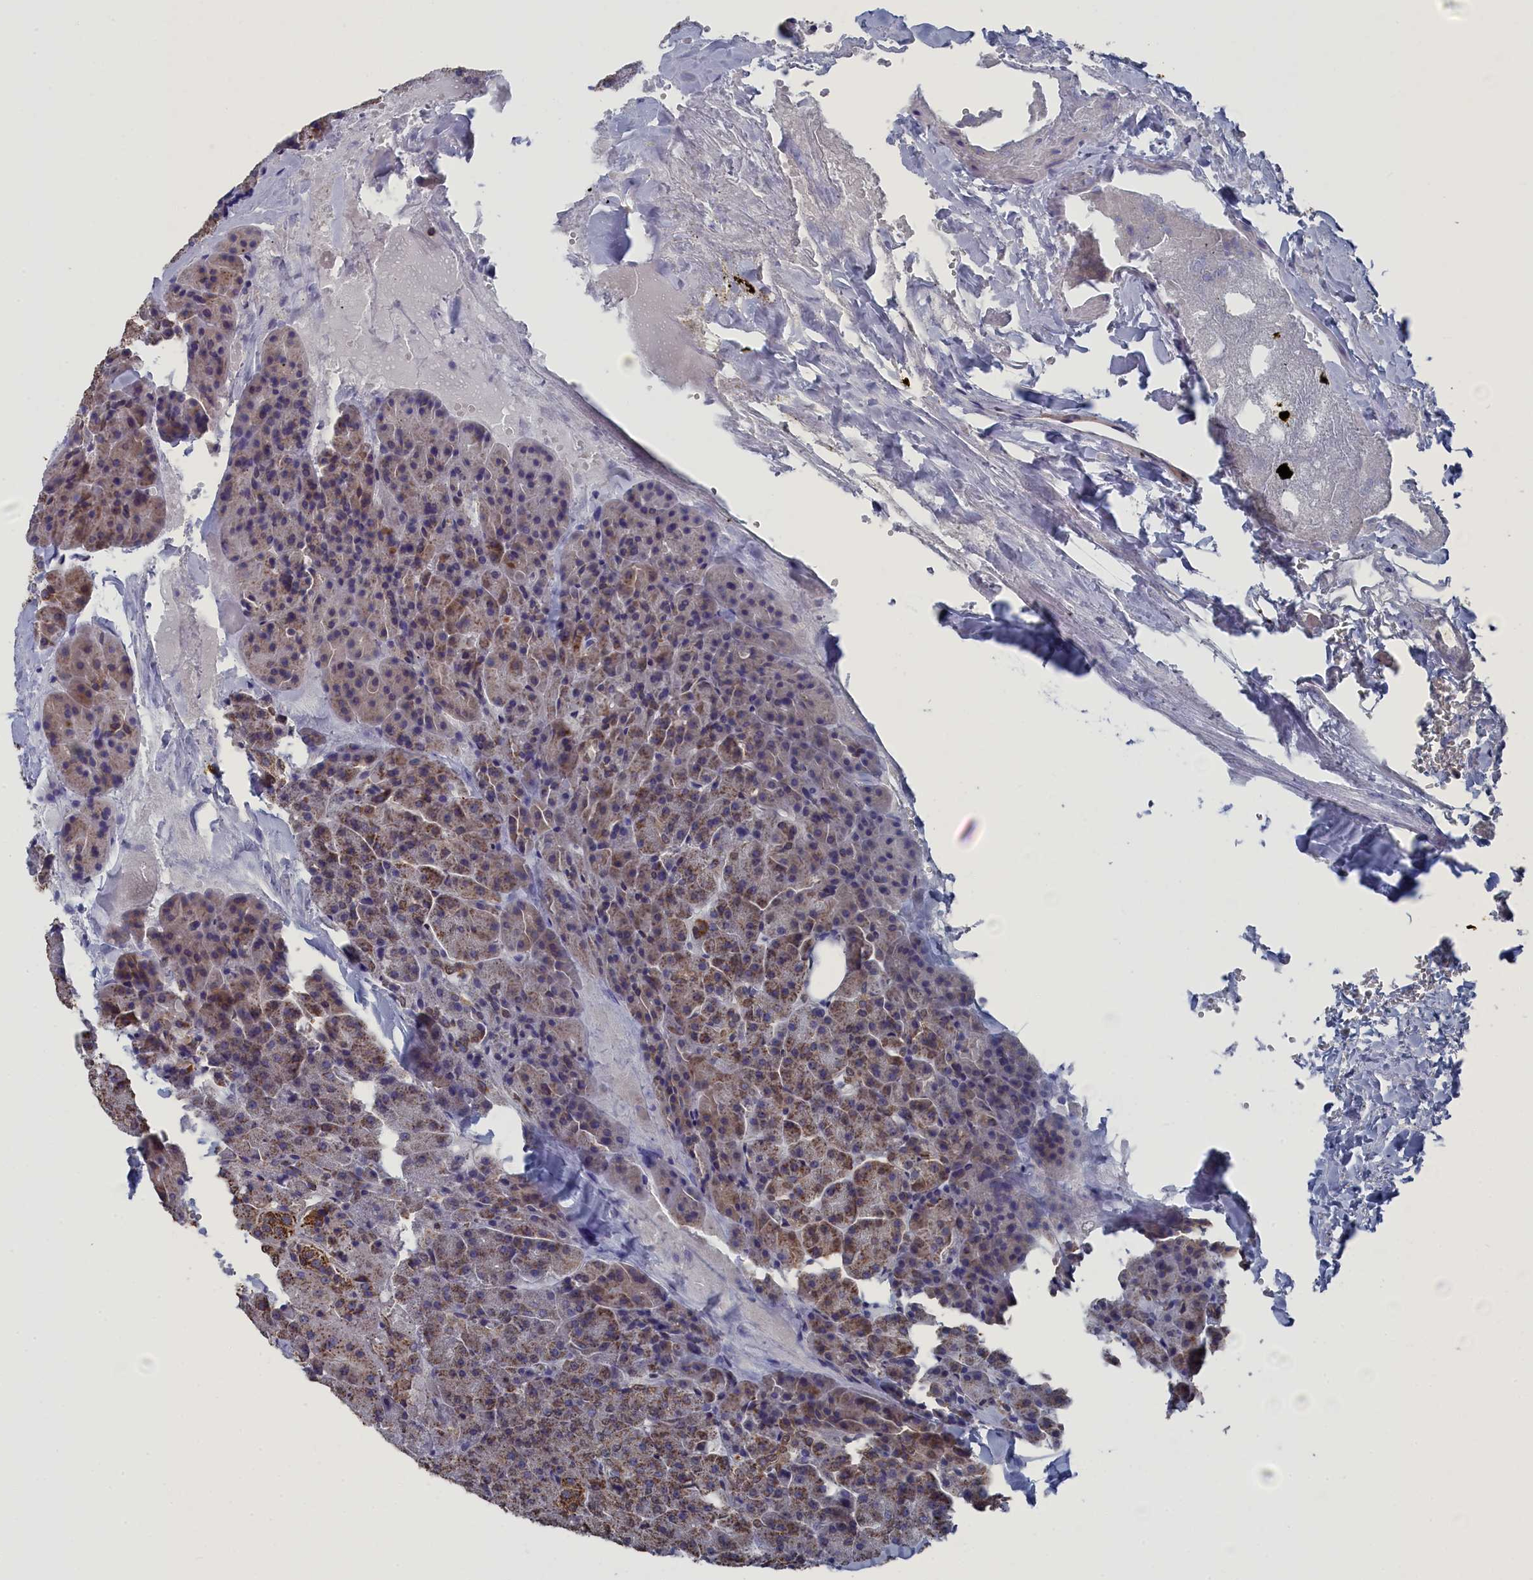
{"staining": {"intensity": "strong", "quantity": "<25%", "location": "cytoplasmic/membranous"}, "tissue": "pancreas", "cell_type": "Exocrine glandular cells", "image_type": "normal", "snomed": [{"axis": "morphology", "description": "Normal tissue, NOS"}, {"axis": "morphology", "description": "Carcinoid, malignant, NOS"}, {"axis": "topography", "description": "Pancreas"}], "caption": "Protein expression analysis of normal pancreas shows strong cytoplasmic/membranous expression in about <25% of exocrine glandular cells.", "gene": "SMG9", "patient": {"sex": "female", "age": 35}}